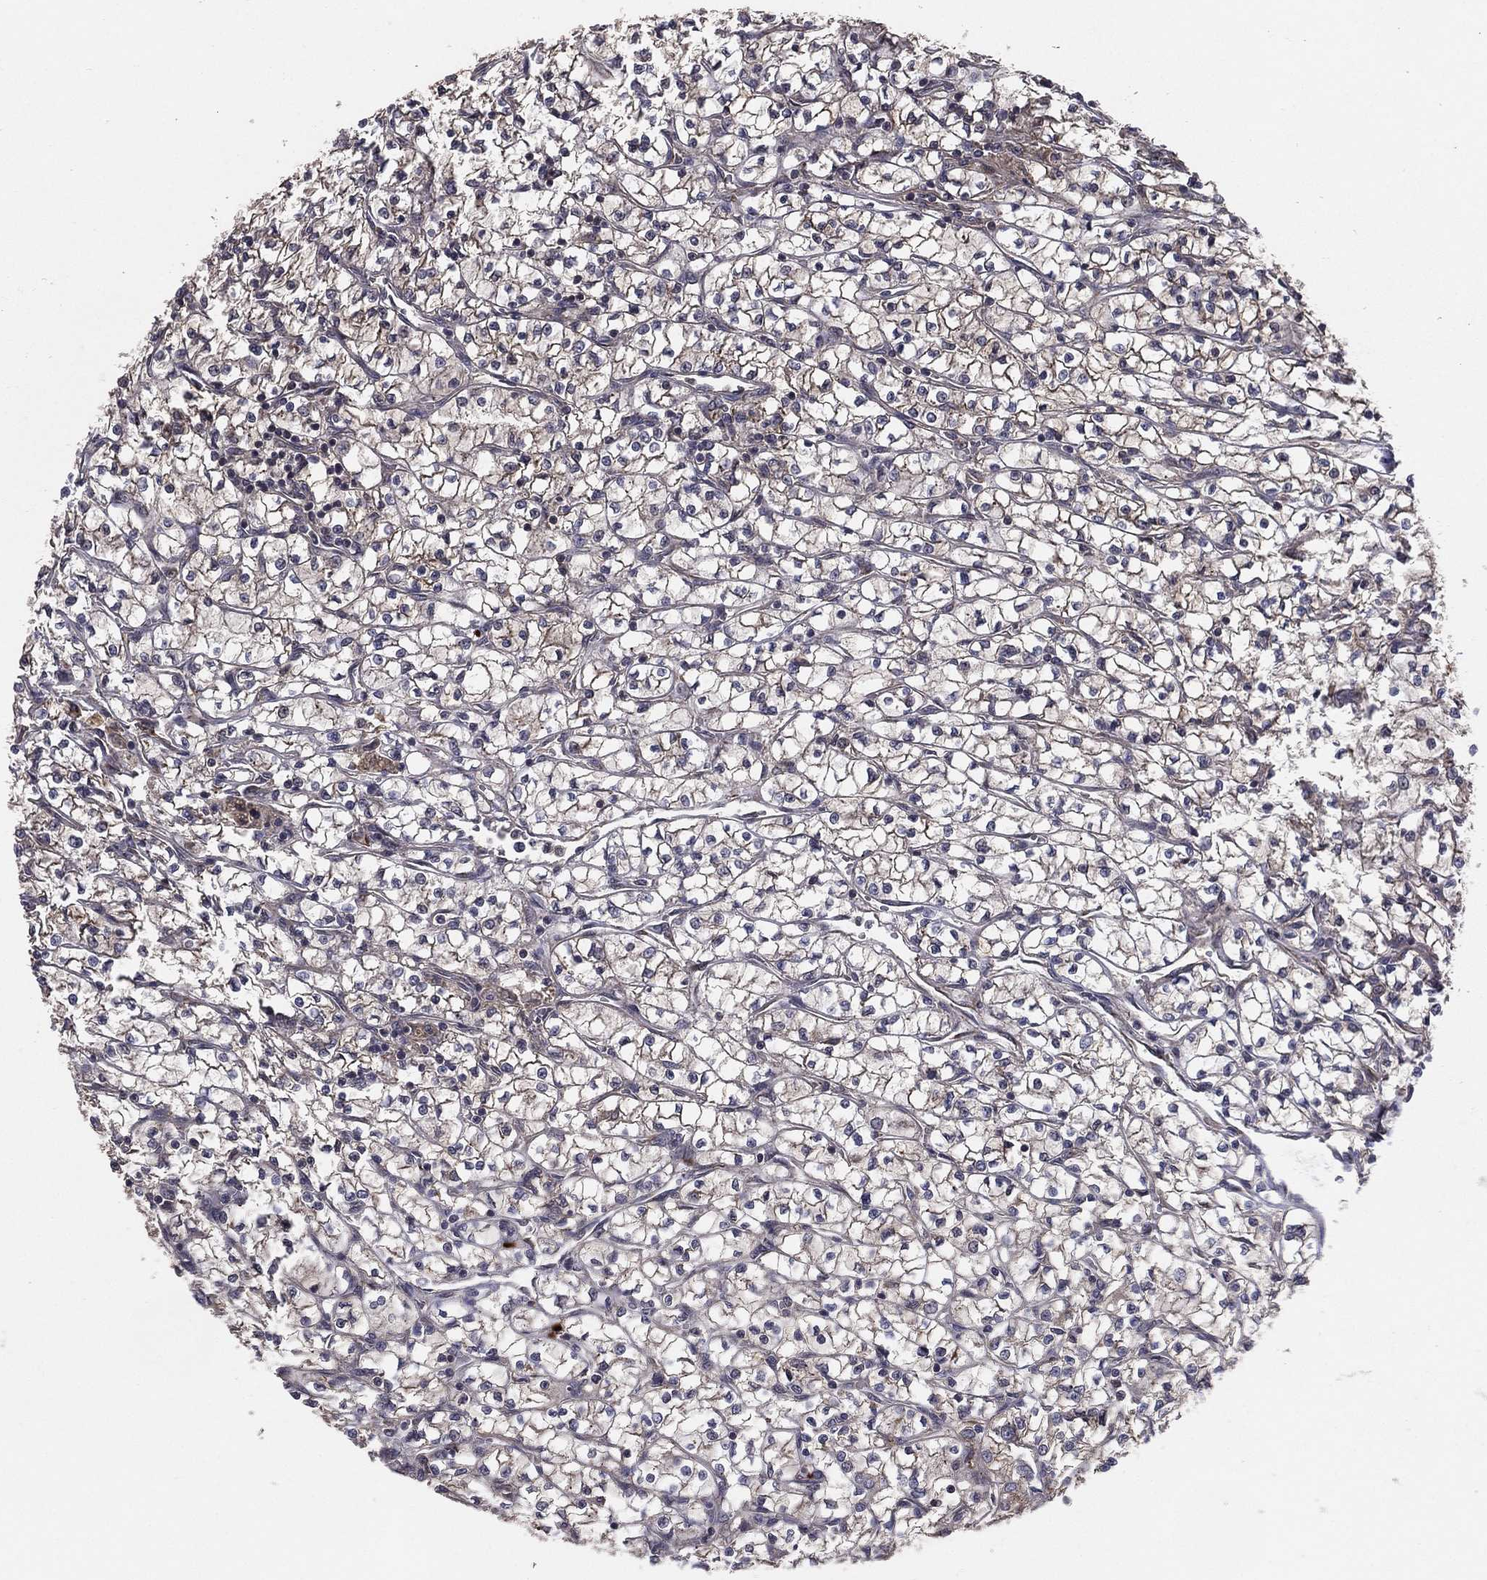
{"staining": {"intensity": "negative", "quantity": "none", "location": "none"}, "tissue": "renal cancer", "cell_type": "Tumor cells", "image_type": "cancer", "snomed": [{"axis": "morphology", "description": "Adenocarcinoma, NOS"}, {"axis": "topography", "description": "Kidney"}], "caption": "The histopathology image exhibits no staining of tumor cells in renal cancer (adenocarcinoma). (DAB immunohistochemistry (IHC) with hematoxylin counter stain).", "gene": "CERT1", "patient": {"sex": "female", "age": 64}}